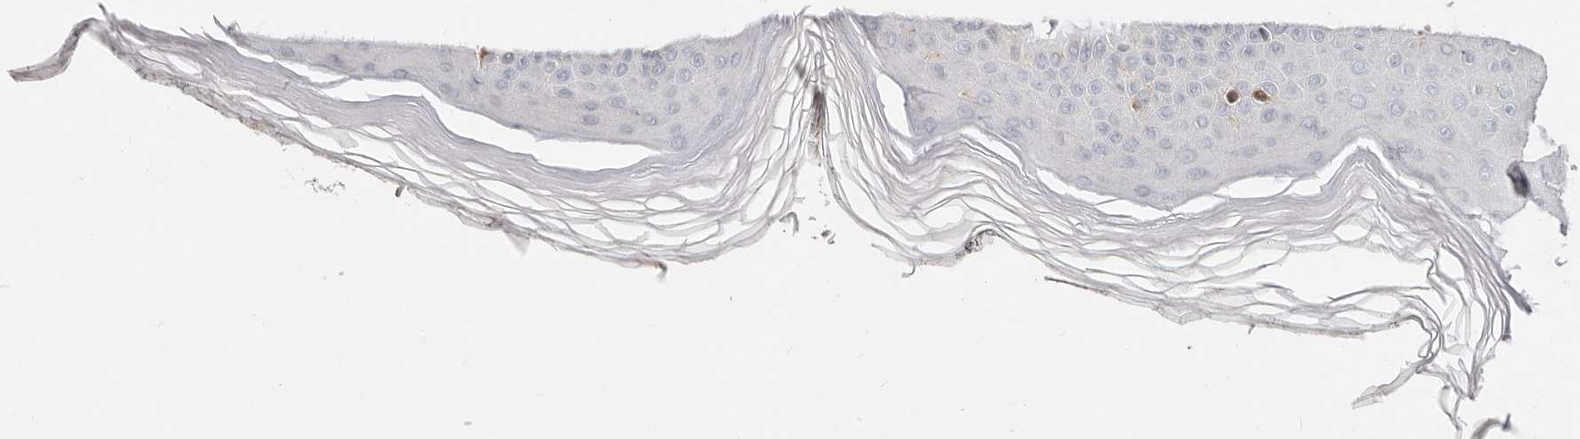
{"staining": {"intensity": "negative", "quantity": "none", "location": "none"}, "tissue": "skin", "cell_type": "Fibroblasts", "image_type": "normal", "snomed": [{"axis": "morphology", "description": "Normal tissue, NOS"}, {"axis": "topography", "description": "Skin"}], "caption": "High magnification brightfield microscopy of normal skin stained with DAB (brown) and counterstained with hematoxylin (blue): fibroblasts show no significant staining. (DAB immunohistochemistry, high magnification).", "gene": "TMEM63B", "patient": {"sex": "female", "age": 64}}